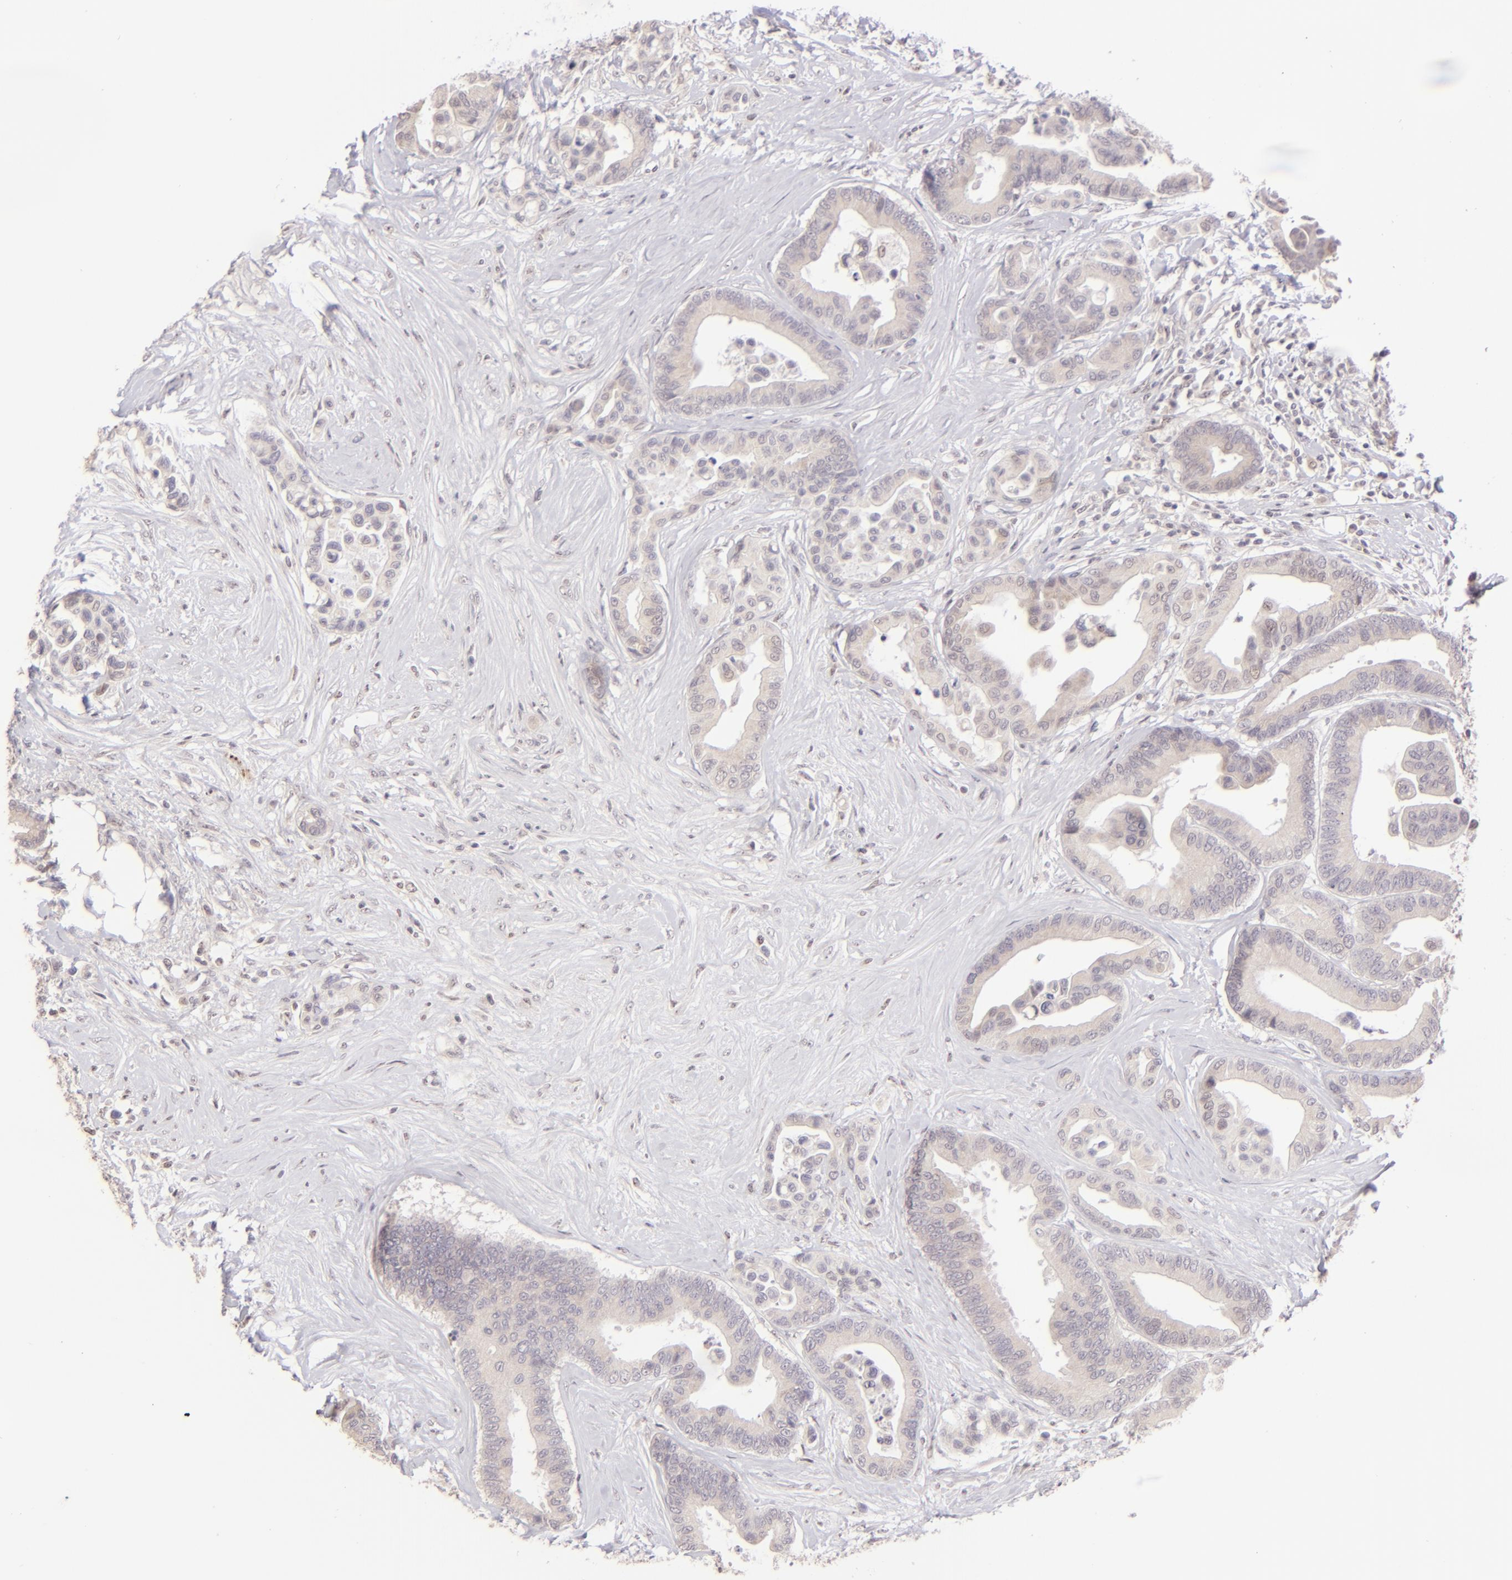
{"staining": {"intensity": "weak", "quantity": ">75%", "location": "cytoplasmic/membranous"}, "tissue": "colorectal cancer", "cell_type": "Tumor cells", "image_type": "cancer", "snomed": [{"axis": "morphology", "description": "Adenocarcinoma, NOS"}, {"axis": "topography", "description": "Colon"}], "caption": "About >75% of tumor cells in colorectal cancer reveal weak cytoplasmic/membranous protein expression as visualized by brown immunohistochemical staining.", "gene": "MAGEA1", "patient": {"sex": "male", "age": 82}}